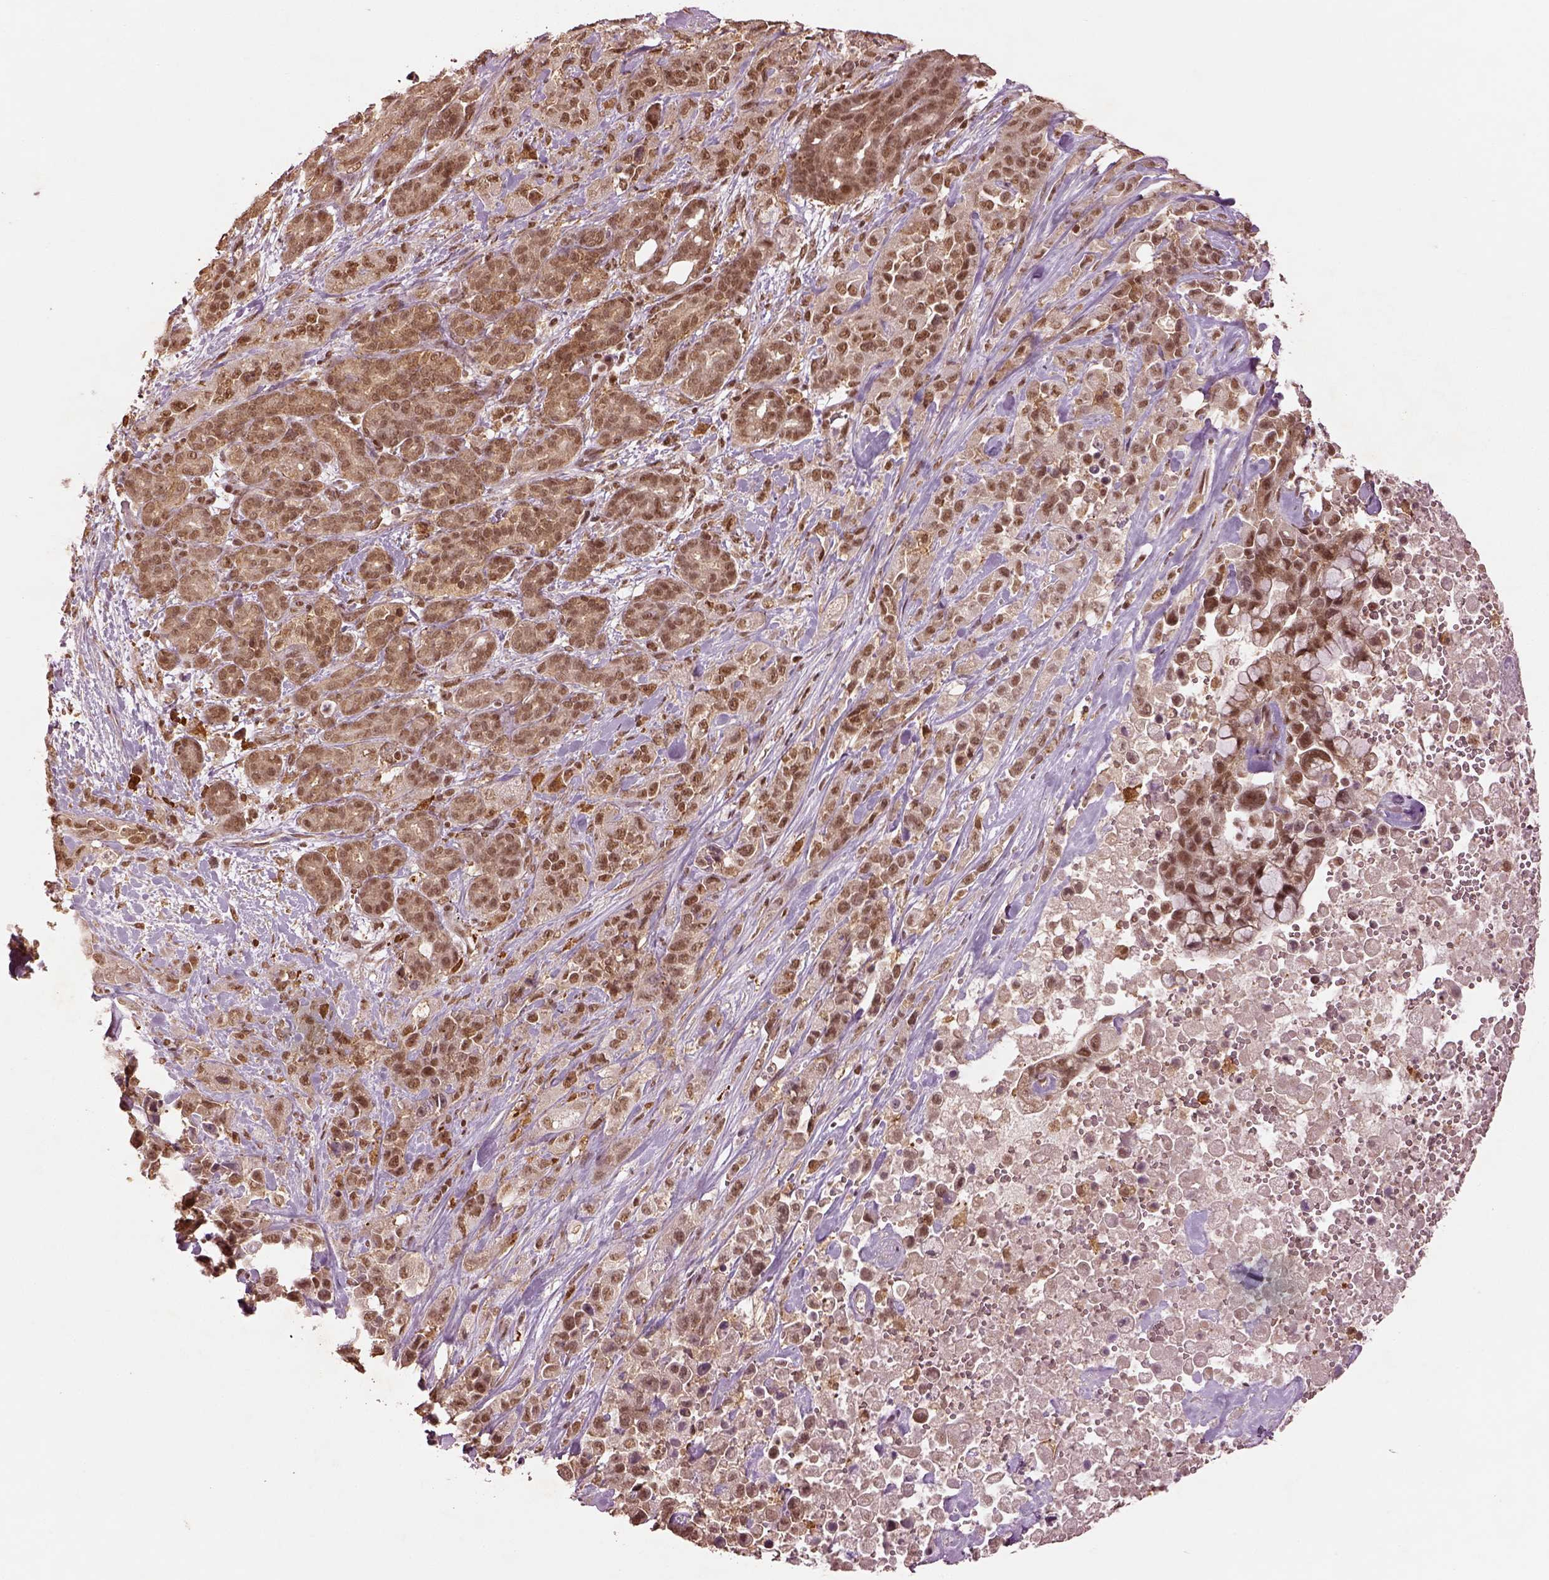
{"staining": {"intensity": "moderate", "quantity": ">75%", "location": "nuclear"}, "tissue": "pancreatic cancer", "cell_type": "Tumor cells", "image_type": "cancer", "snomed": [{"axis": "morphology", "description": "Adenocarcinoma, NOS"}, {"axis": "topography", "description": "Pancreas"}], "caption": "Immunohistochemistry (IHC) micrograph of adenocarcinoma (pancreatic) stained for a protein (brown), which displays medium levels of moderate nuclear expression in approximately >75% of tumor cells.", "gene": "BRD9", "patient": {"sex": "male", "age": 44}}